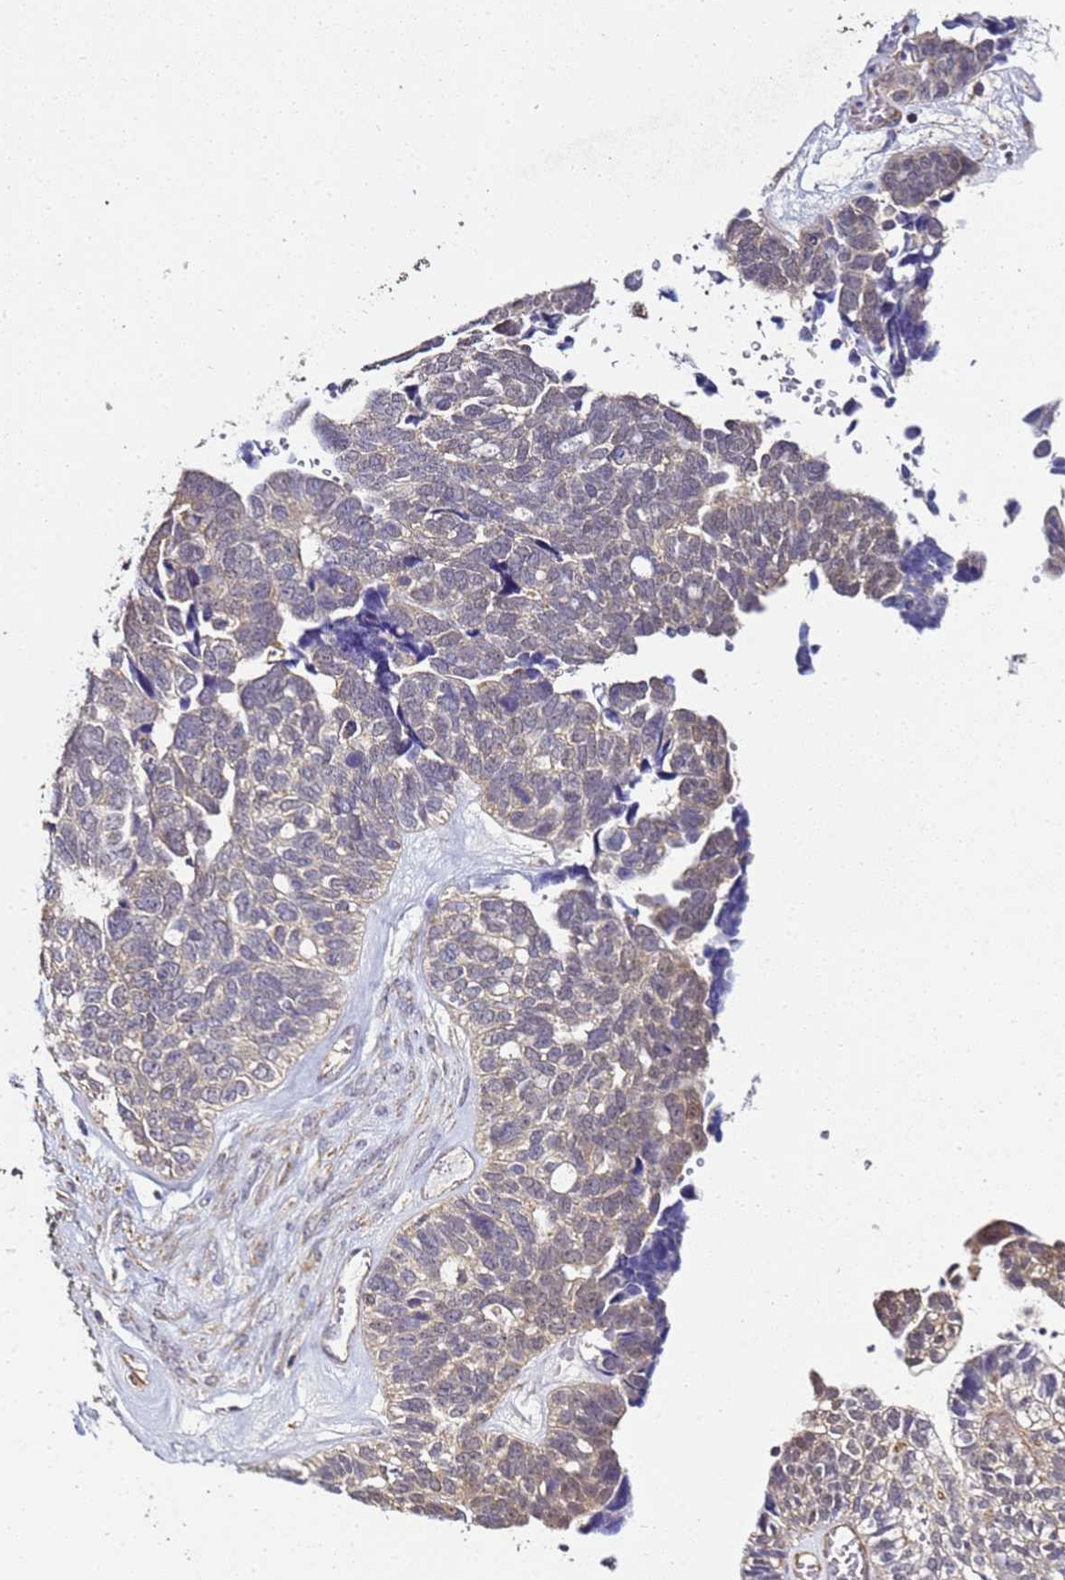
{"staining": {"intensity": "weak", "quantity": "25%-75%", "location": "cytoplasmic/membranous"}, "tissue": "ovarian cancer", "cell_type": "Tumor cells", "image_type": "cancer", "snomed": [{"axis": "morphology", "description": "Cystadenocarcinoma, serous, NOS"}, {"axis": "topography", "description": "Ovary"}], "caption": "The immunohistochemical stain highlights weak cytoplasmic/membranous expression in tumor cells of ovarian cancer tissue. The protein is shown in brown color, while the nuclei are stained blue.", "gene": "ENOPH1", "patient": {"sex": "female", "age": 79}}